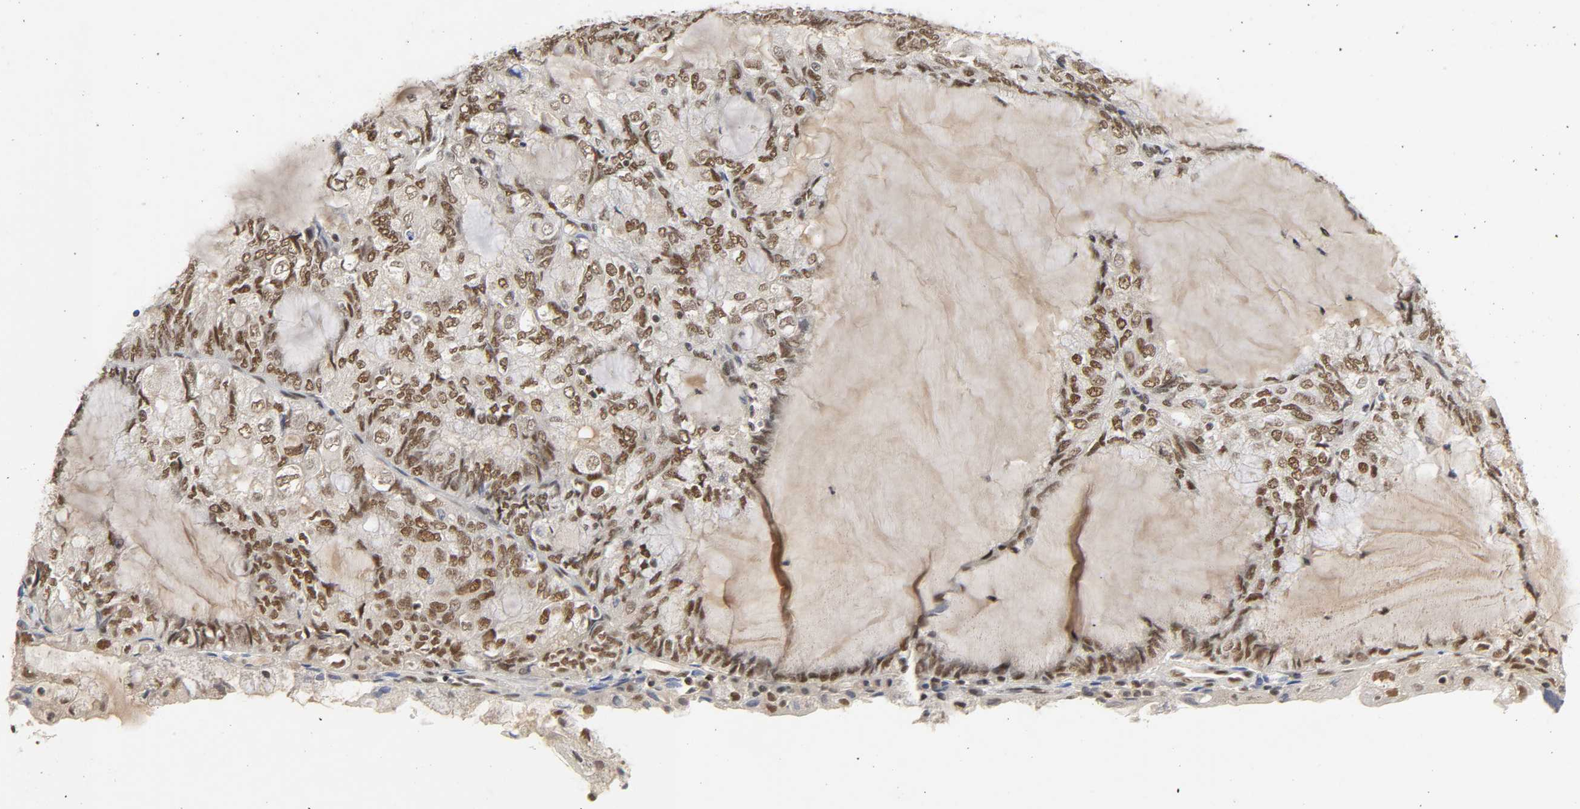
{"staining": {"intensity": "strong", "quantity": ">75%", "location": "nuclear"}, "tissue": "endometrial cancer", "cell_type": "Tumor cells", "image_type": "cancer", "snomed": [{"axis": "morphology", "description": "Adenocarcinoma, NOS"}, {"axis": "topography", "description": "Endometrium"}], "caption": "Tumor cells show high levels of strong nuclear positivity in approximately >75% of cells in human endometrial cancer (adenocarcinoma).", "gene": "NCOA6", "patient": {"sex": "female", "age": 81}}